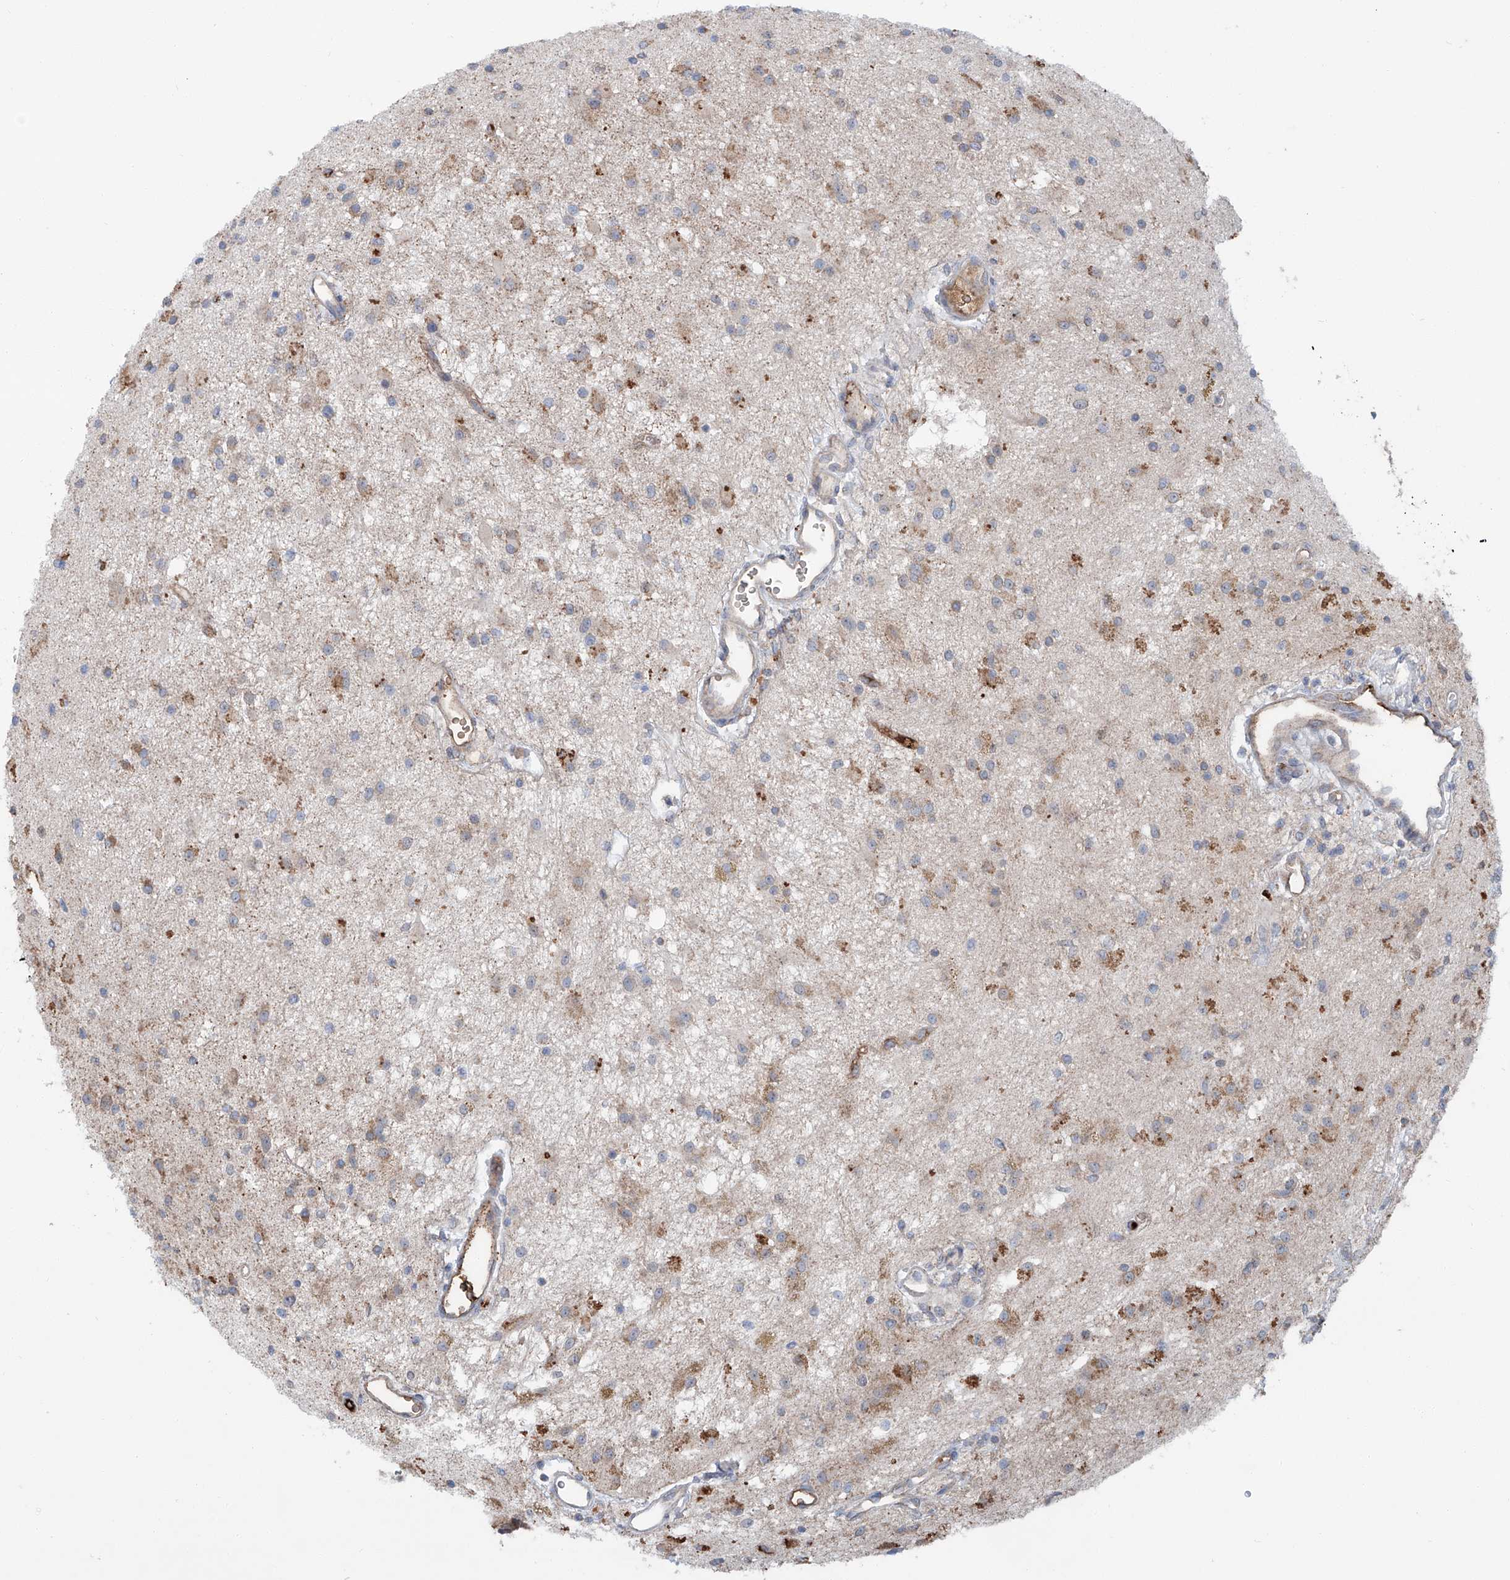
{"staining": {"intensity": "moderate", "quantity": "<25%", "location": "cytoplasmic/membranous"}, "tissue": "glioma", "cell_type": "Tumor cells", "image_type": "cancer", "snomed": [{"axis": "morphology", "description": "Glioma, malignant, High grade"}, {"axis": "topography", "description": "Brain"}], "caption": "Glioma was stained to show a protein in brown. There is low levels of moderate cytoplasmic/membranous expression in about <25% of tumor cells.", "gene": "SIX4", "patient": {"sex": "male", "age": 34}}